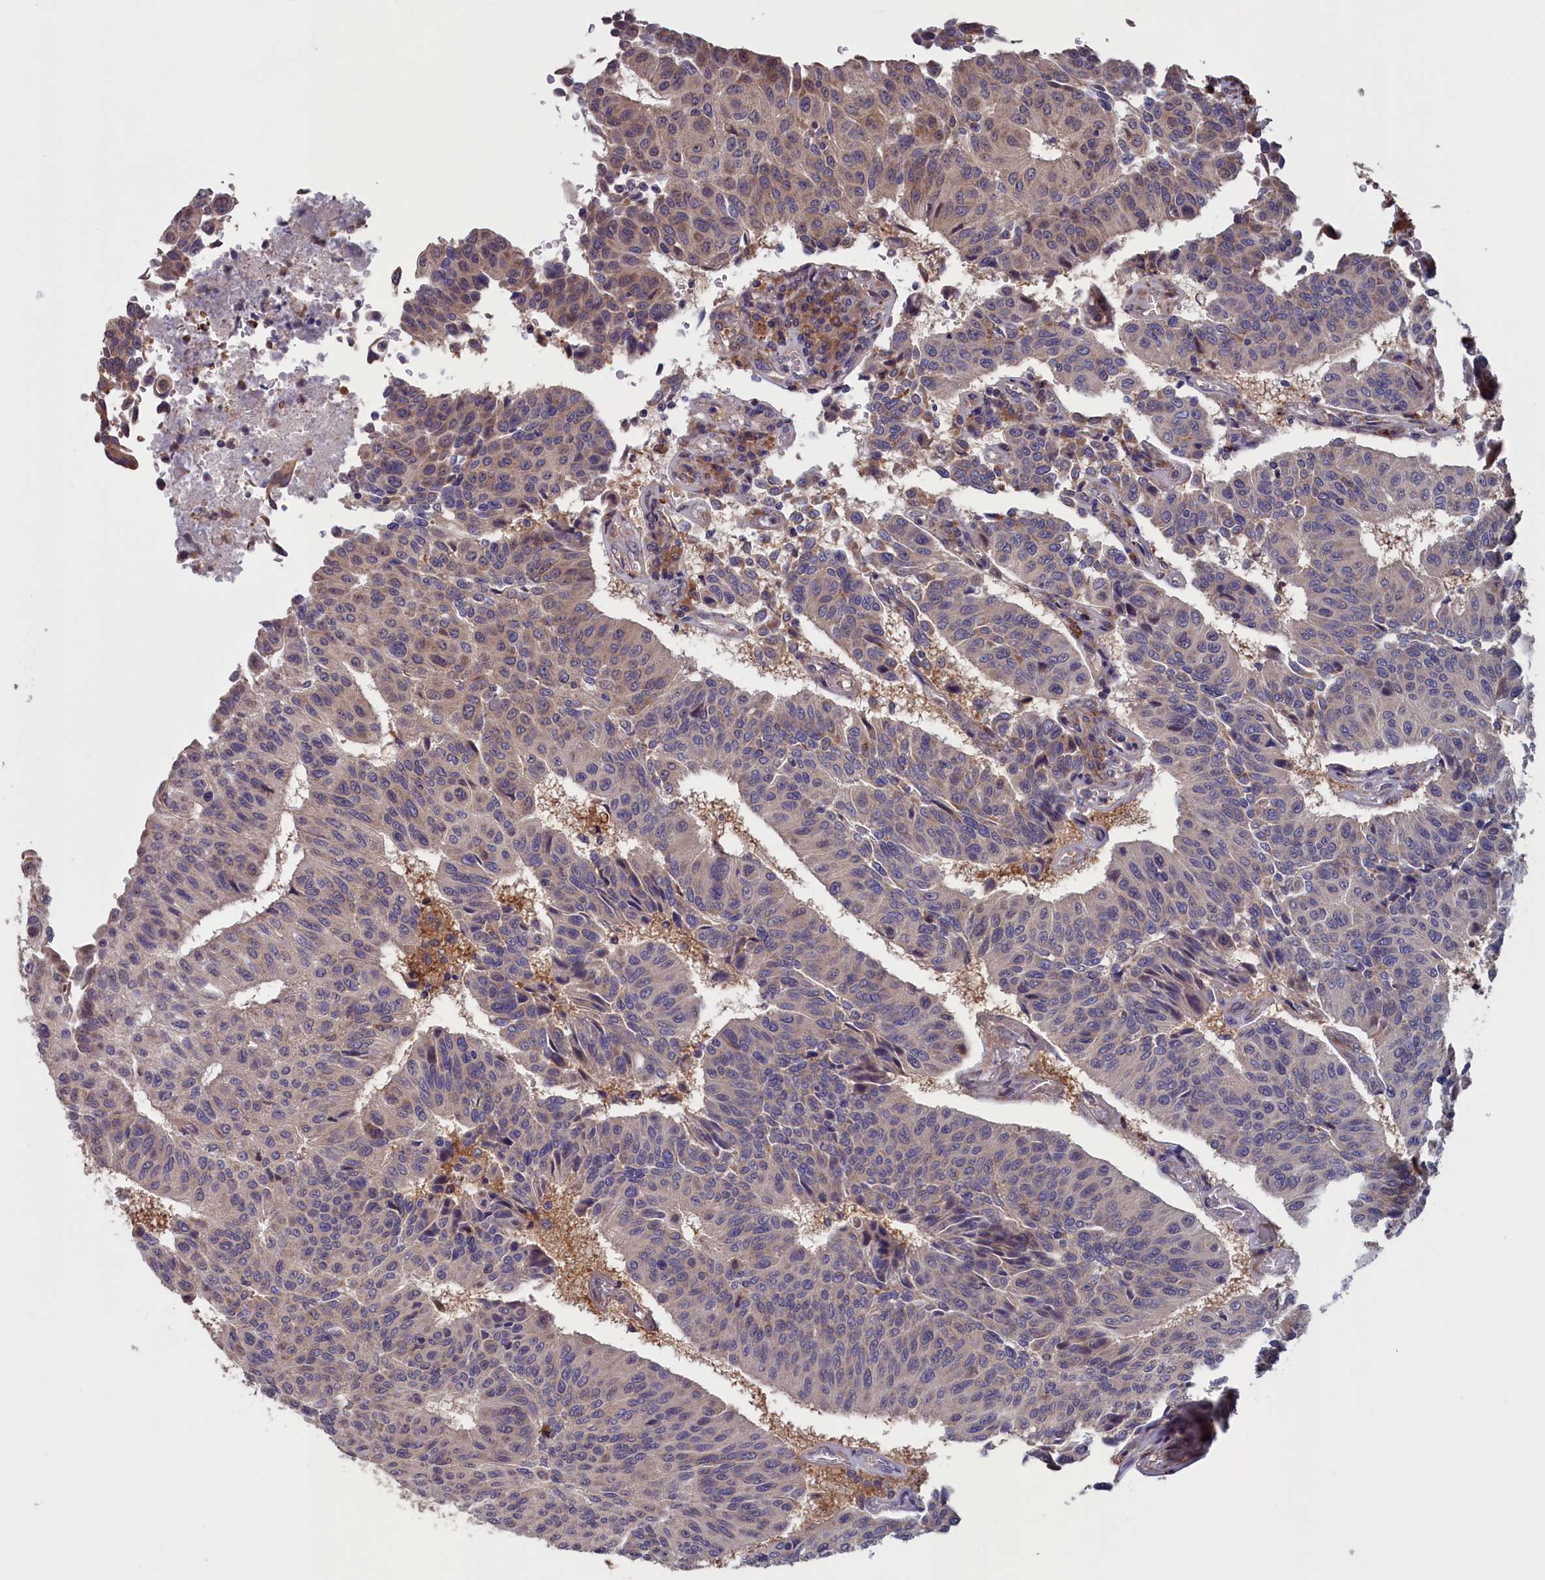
{"staining": {"intensity": "weak", "quantity": "<25%", "location": "cytoplasmic/membranous"}, "tissue": "urothelial cancer", "cell_type": "Tumor cells", "image_type": "cancer", "snomed": [{"axis": "morphology", "description": "Urothelial carcinoma, High grade"}, {"axis": "topography", "description": "Urinary bladder"}], "caption": "This image is of urothelial carcinoma (high-grade) stained with immunohistochemistry to label a protein in brown with the nuclei are counter-stained blue. There is no positivity in tumor cells. Brightfield microscopy of immunohistochemistry stained with DAB (brown) and hematoxylin (blue), captured at high magnification.", "gene": "CACTIN", "patient": {"sex": "male", "age": 66}}